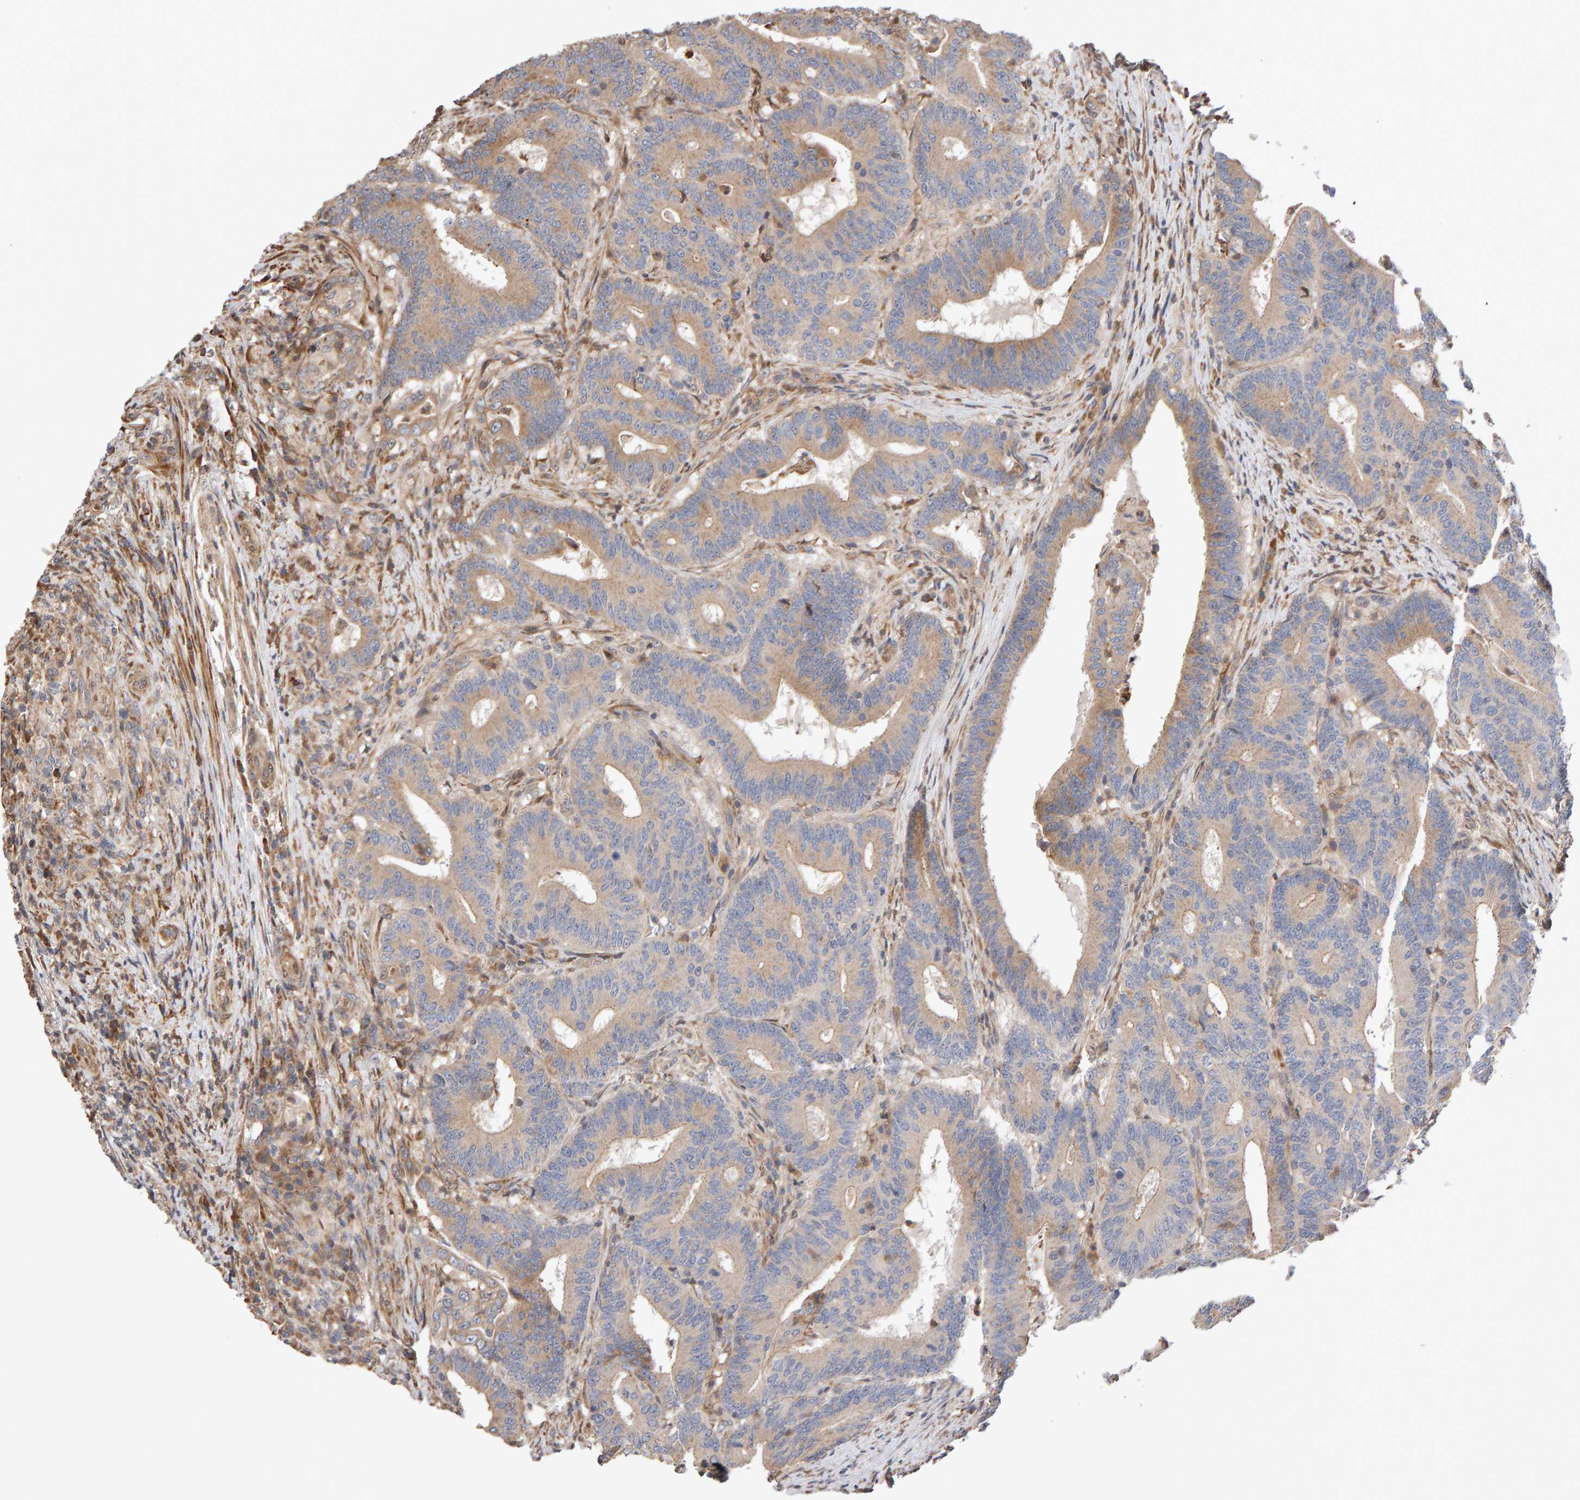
{"staining": {"intensity": "strong", "quantity": "25%-75%", "location": "cytoplasmic/membranous"}, "tissue": "colorectal cancer", "cell_type": "Tumor cells", "image_type": "cancer", "snomed": [{"axis": "morphology", "description": "Adenocarcinoma, NOS"}, {"axis": "topography", "description": "Colon"}], "caption": "IHC of human colorectal cancer (adenocarcinoma) demonstrates high levels of strong cytoplasmic/membranous staining in about 25%-75% of tumor cells. (Stains: DAB (3,3'-diaminobenzidine) in brown, nuclei in blue, Microscopy: brightfield microscopy at high magnification).", "gene": "LZTS1", "patient": {"sex": "female", "age": 66}}